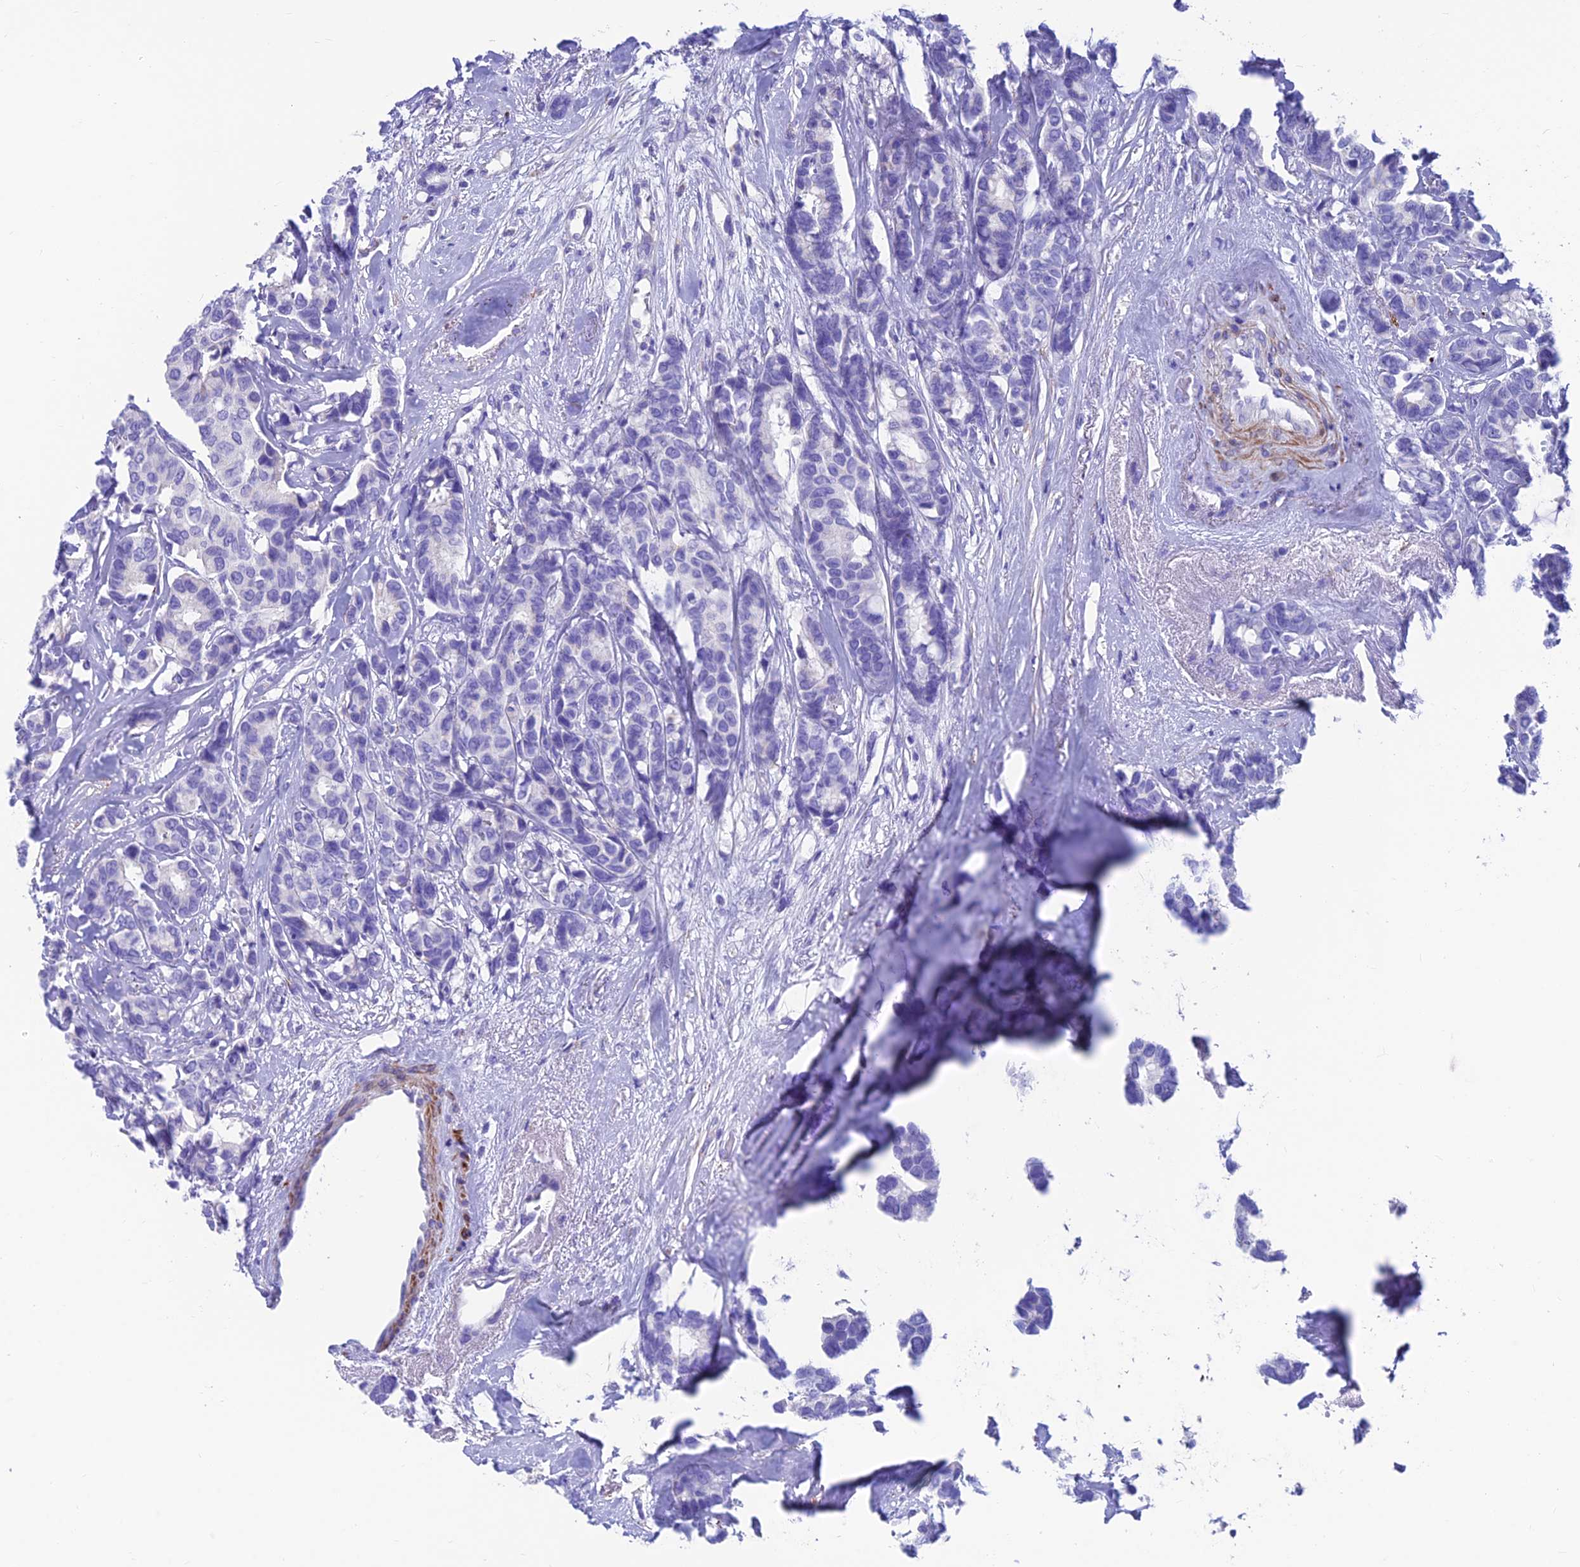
{"staining": {"intensity": "negative", "quantity": "none", "location": "none"}, "tissue": "breast cancer", "cell_type": "Tumor cells", "image_type": "cancer", "snomed": [{"axis": "morphology", "description": "Duct carcinoma"}, {"axis": "topography", "description": "Breast"}], "caption": "Immunohistochemistry (IHC) of infiltrating ductal carcinoma (breast) demonstrates no staining in tumor cells.", "gene": "GNG11", "patient": {"sex": "female", "age": 87}}